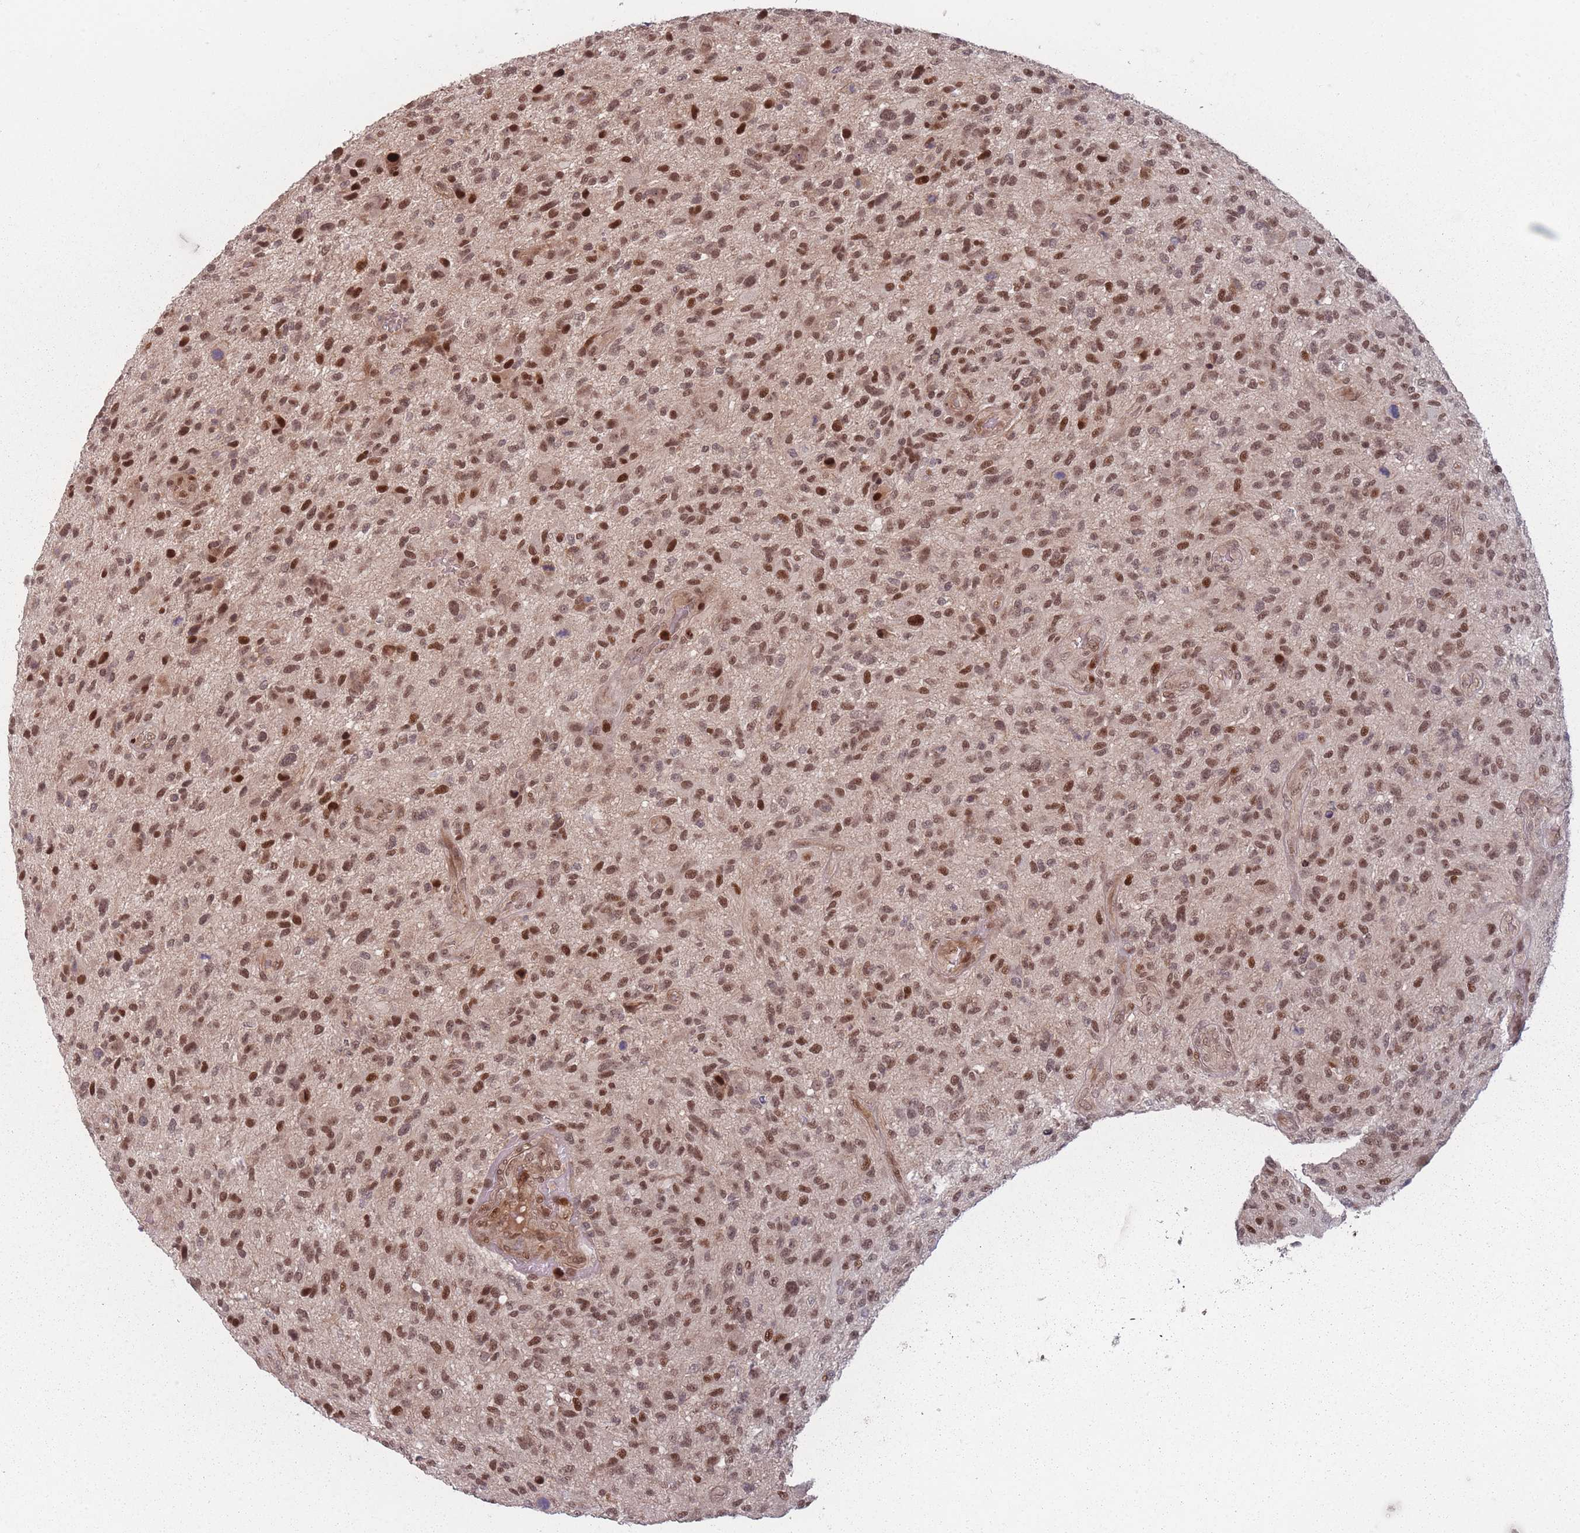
{"staining": {"intensity": "moderate", "quantity": ">75%", "location": "nuclear"}, "tissue": "glioma", "cell_type": "Tumor cells", "image_type": "cancer", "snomed": [{"axis": "morphology", "description": "Glioma, malignant, High grade"}, {"axis": "topography", "description": "Brain"}], "caption": "Moderate nuclear positivity is seen in approximately >75% of tumor cells in high-grade glioma (malignant).", "gene": "WDR55", "patient": {"sex": "male", "age": 47}}